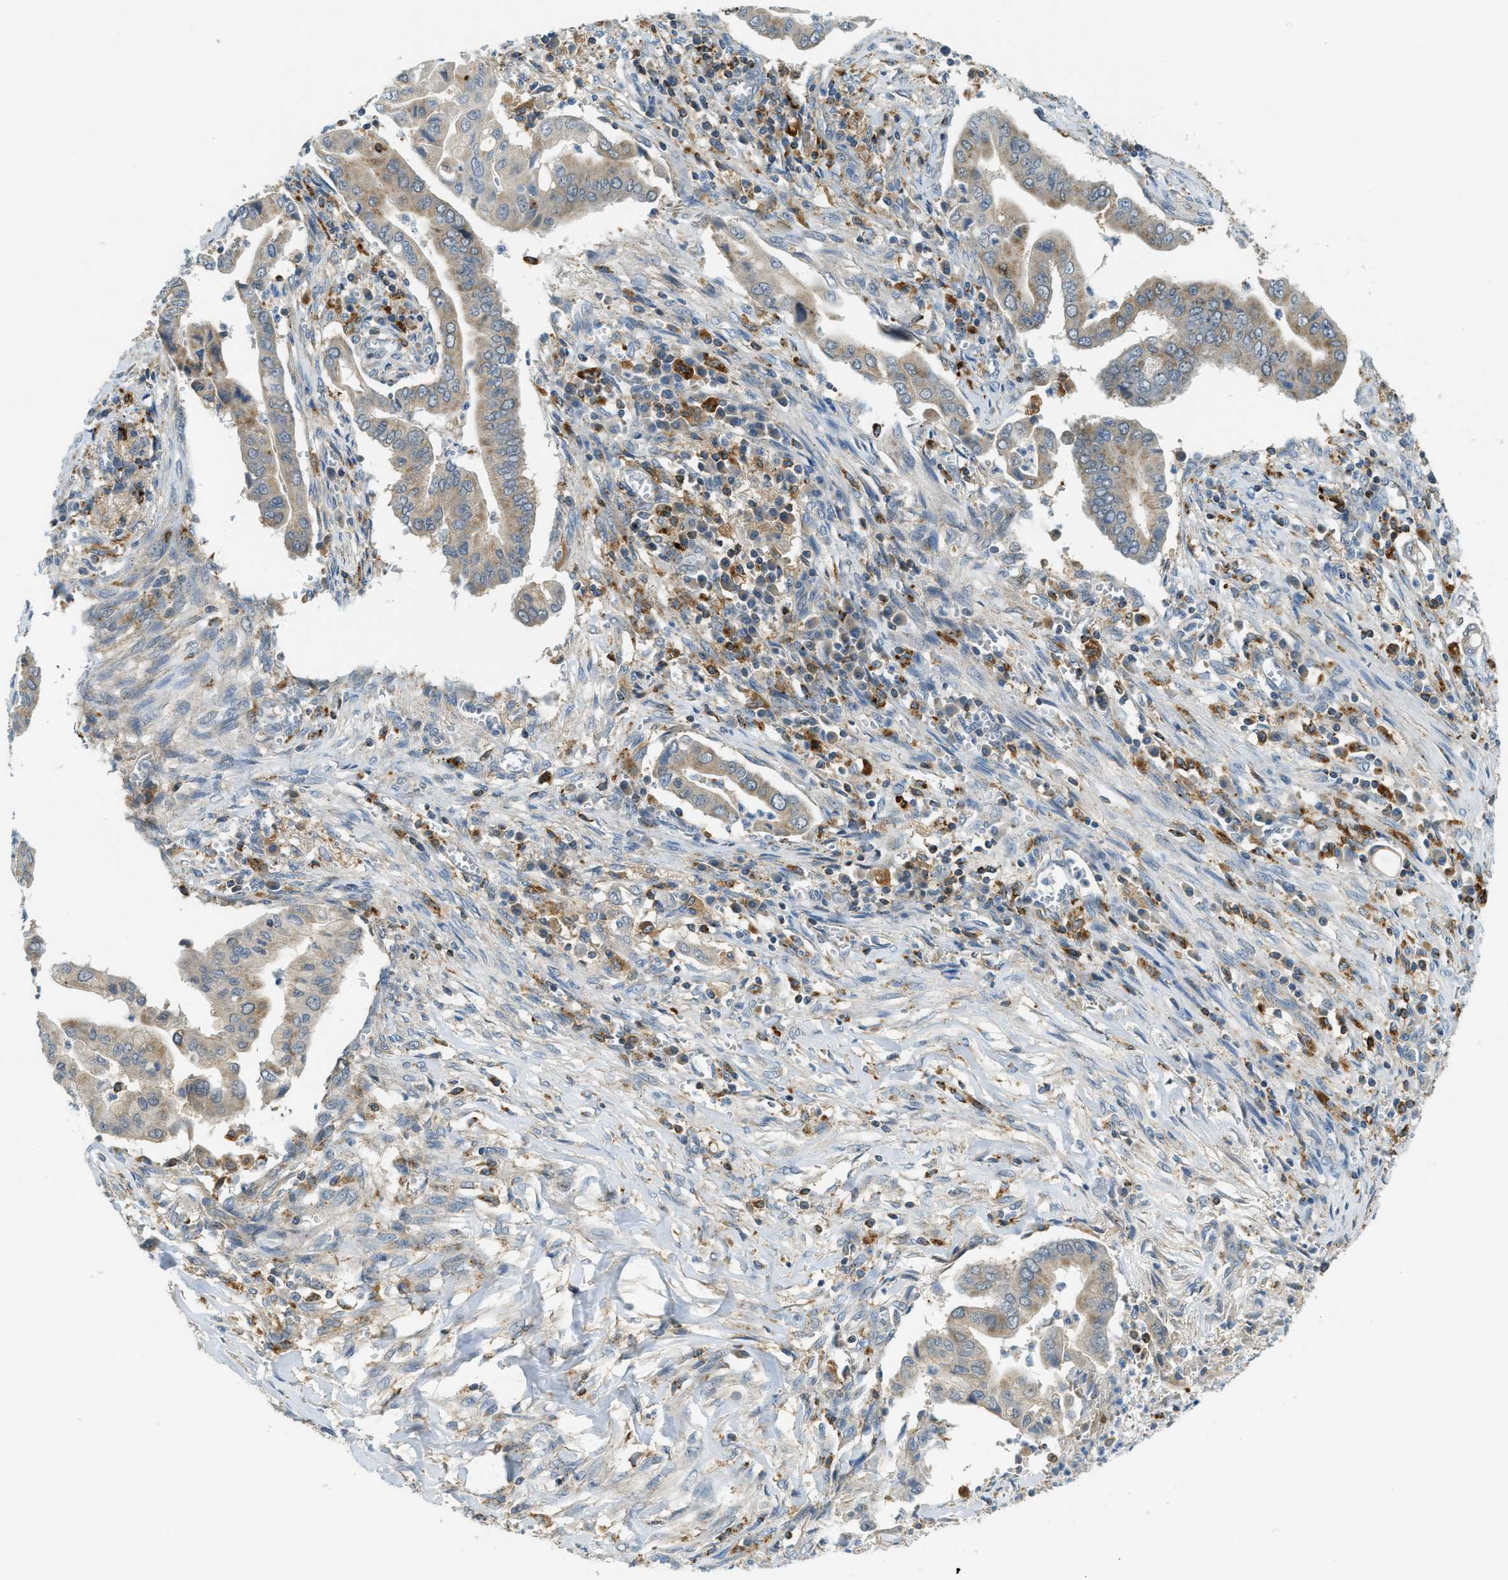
{"staining": {"intensity": "moderate", "quantity": ">75%", "location": "cytoplasmic/membranous"}, "tissue": "cervical cancer", "cell_type": "Tumor cells", "image_type": "cancer", "snomed": [{"axis": "morphology", "description": "Adenocarcinoma, NOS"}, {"axis": "topography", "description": "Cervix"}], "caption": "Immunohistochemical staining of human adenocarcinoma (cervical) displays medium levels of moderate cytoplasmic/membranous protein staining in approximately >75% of tumor cells. The staining was performed using DAB to visualize the protein expression in brown, while the nuclei were stained in blue with hematoxylin (Magnification: 20x).", "gene": "PLBD2", "patient": {"sex": "female", "age": 44}}